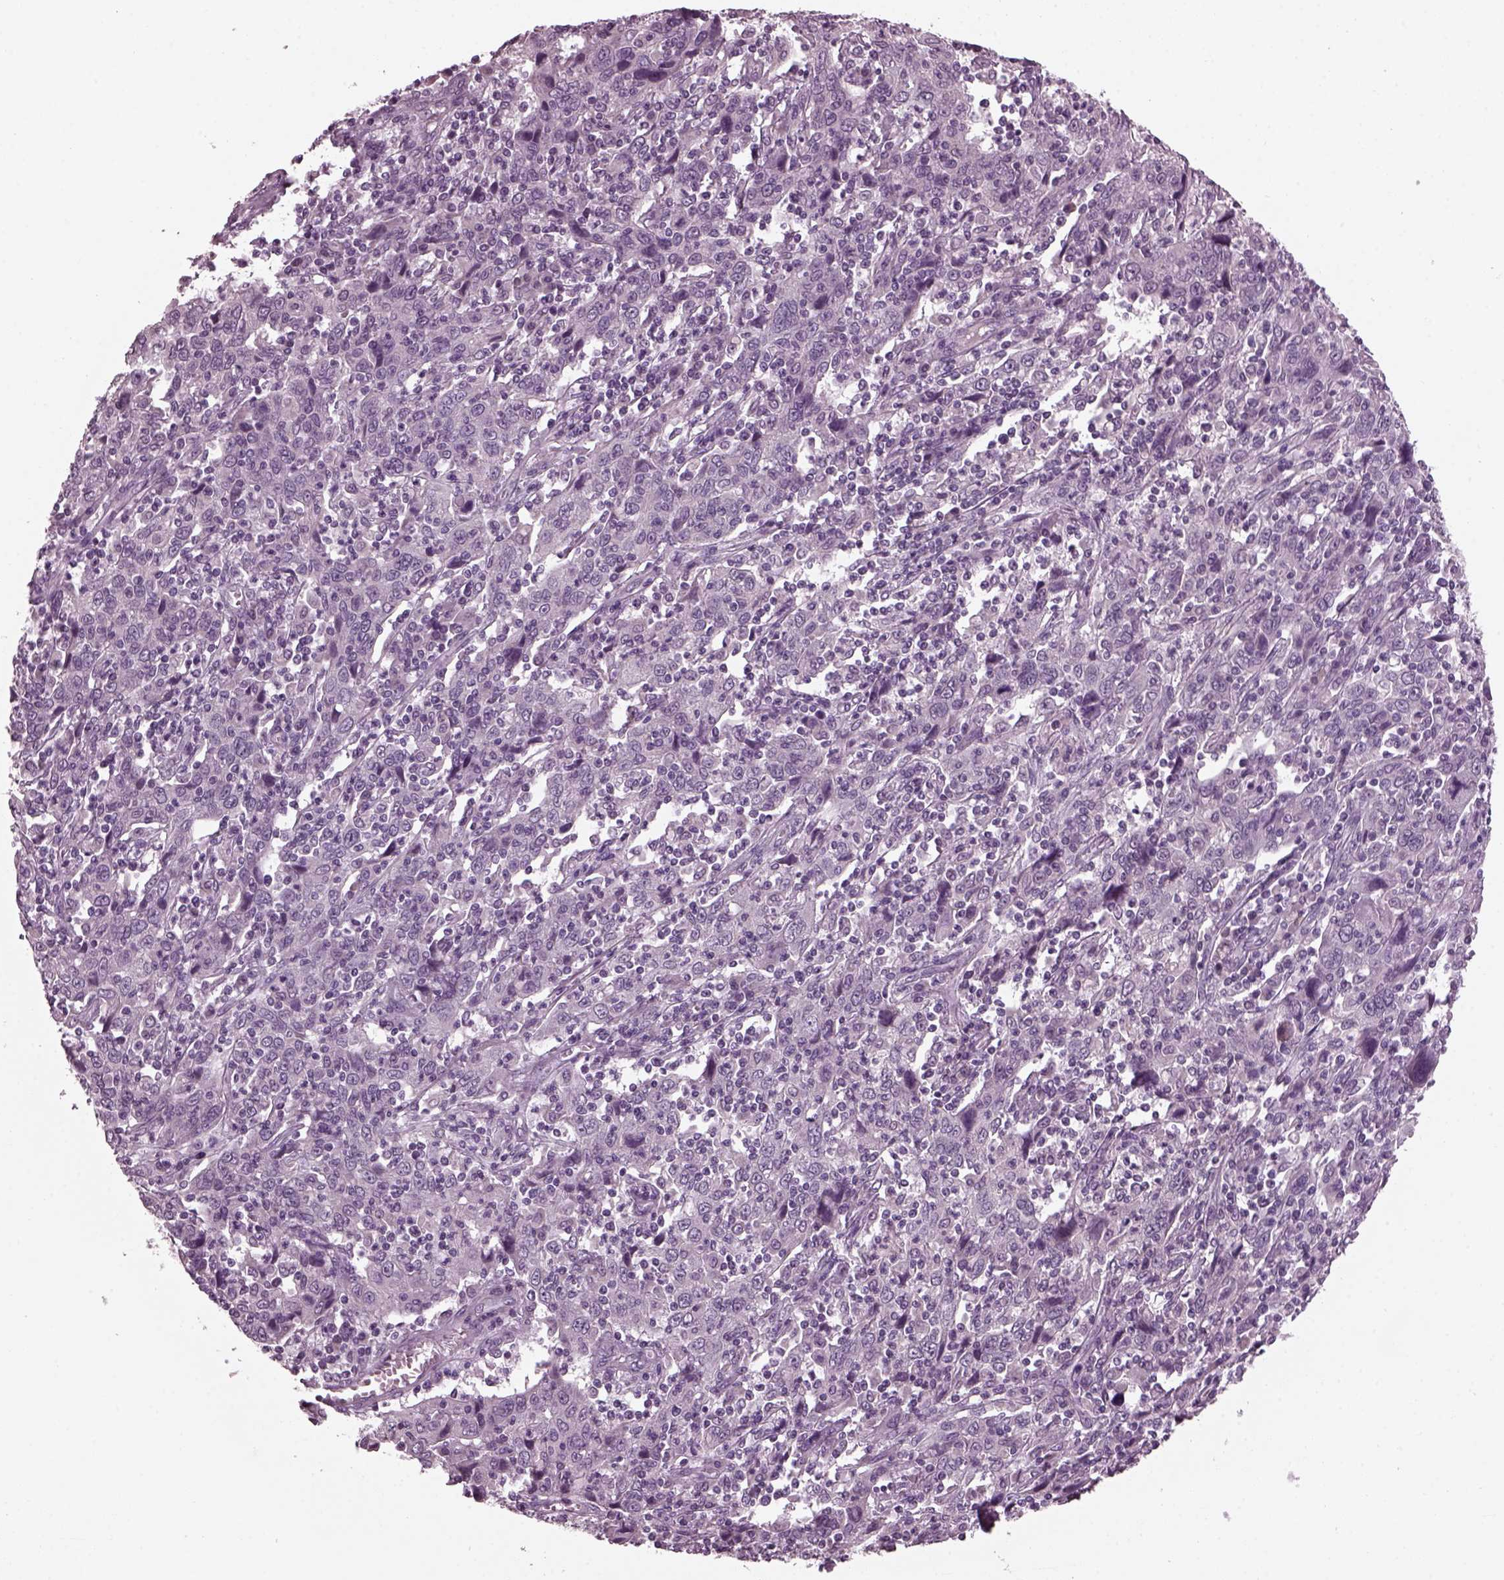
{"staining": {"intensity": "negative", "quantity": "none", "location": "none"}, "tissue": "cervical cancer", "cell_type": "Tumor cells", "image_type": "cancer", "snomed": [{"axis": "morphology", "description": "Squamous cell carcinoma, NOS"}, {"axis": "topography", "description": "Cervix"}], "caption": "An IHC histopathology image of cervical squamous cell carcinoma is shown. There is no staining in tumor cells of cervical squamous cell carcinoma. (IHC, brightfield microscopy, high magnification).", "gene": "CLCN4", "patient": {"sex": "female", "age": 46}}